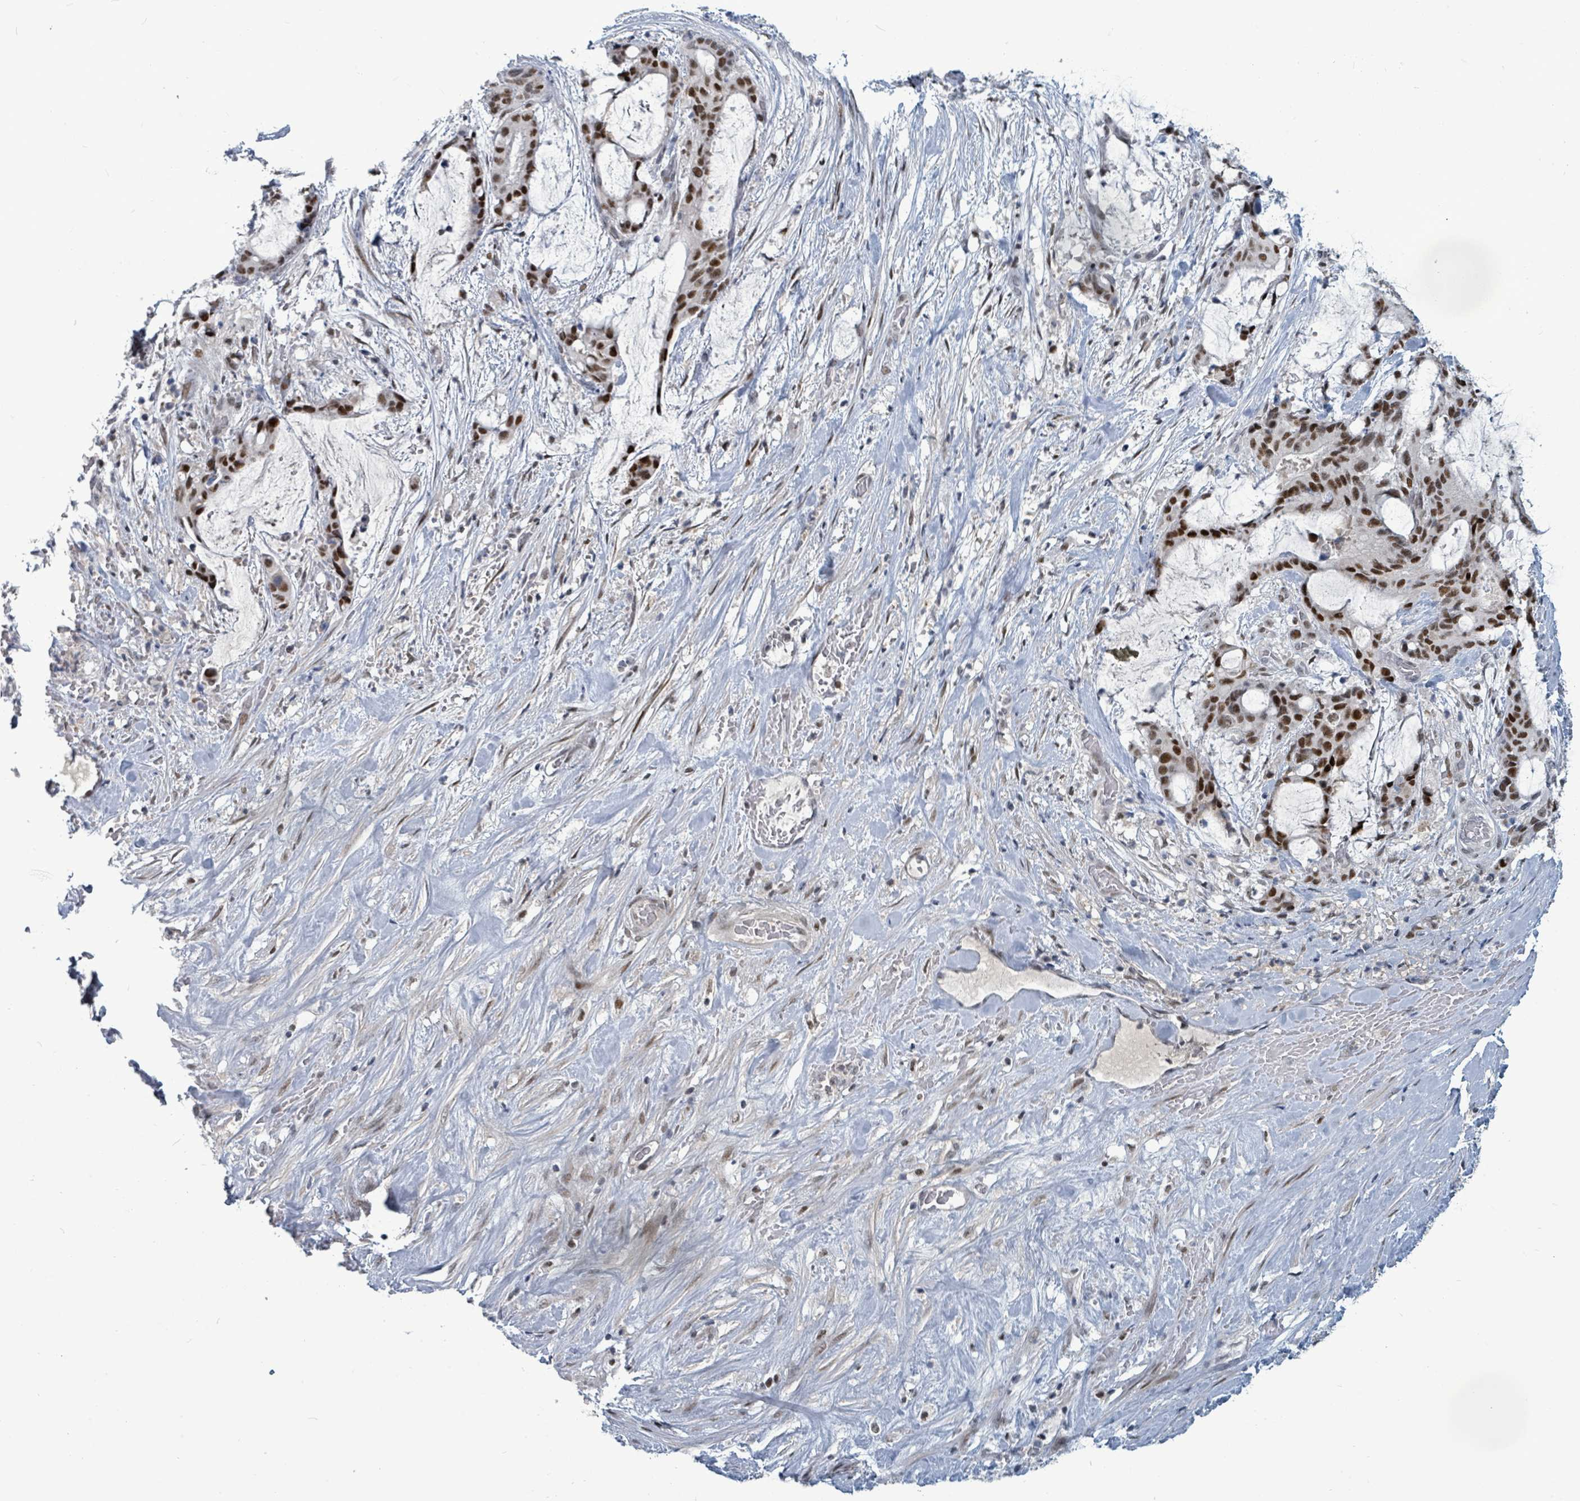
{"staining": {"intensity": "moderate", "quantity": ">75%", "location": "nuclear"}, "tissue": "liver cancer", "cell_type": "Tumor cells", "image_type": "cancer", "snomed": [{"axis": "morphology", "description": "Normal tissue, NOS"}, {"axis": "morphology", "description": "Cholangiocarcinoma"}, {"axis": "topography", "description": "Liver"}, {"axis": "topography", "description": "Peripheral nerve tissue"}], "caption": "Tumor cells show medium levels of moderate nuclear positivity in approximately >75% of cells in liver cholangiocarcinoma. The protein is shown in brown color, while the nuclei are stained blue.", "gene": "UCK1", "patient": {"sex": "female", "age": 73}}